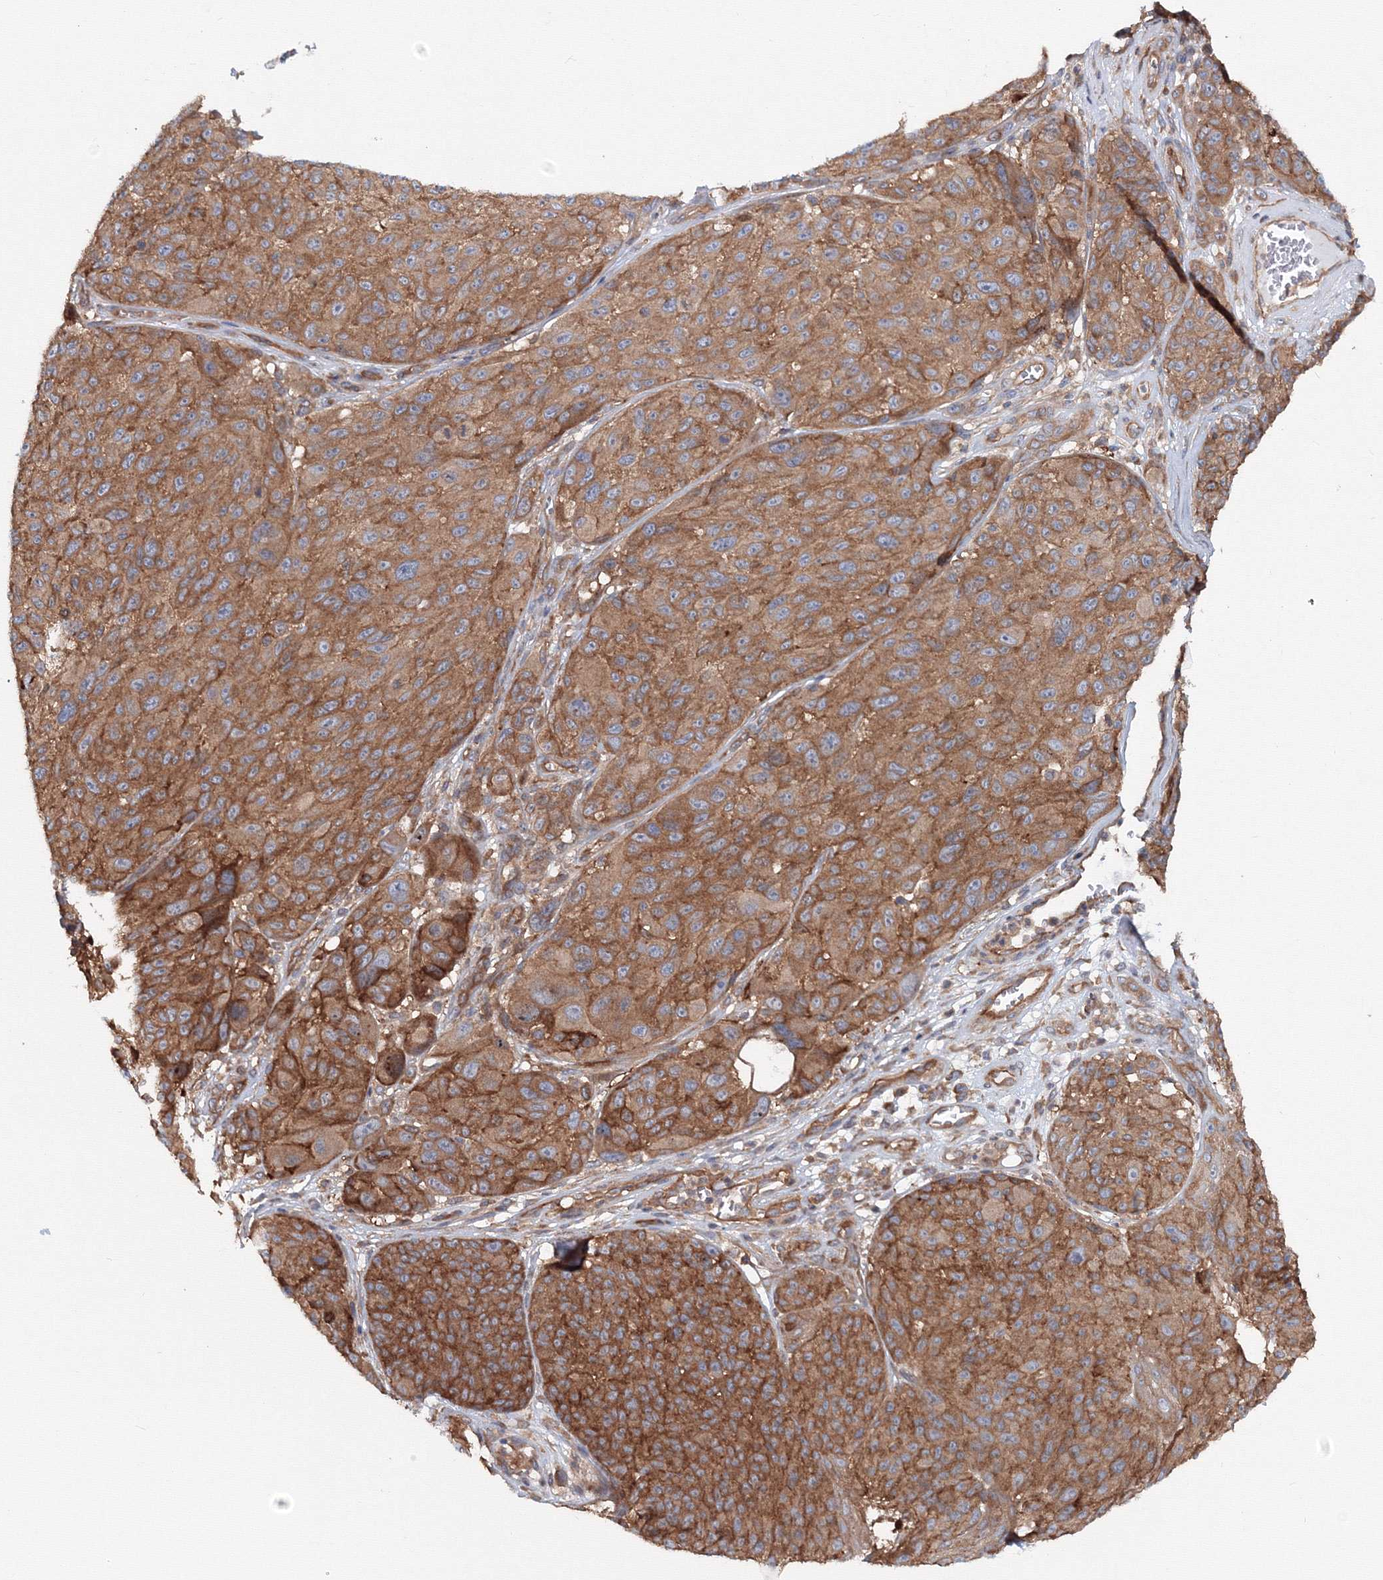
{"staining": {"intensity": "moderate", "quantity": ">75%", "location": "cytoplasmic/membranous"}, "tissue": "melanoma", "cell_type": "Tumor cells", "image_type": "cancer", "snomed": [{"axis": "morphology", "description": "Malignant melanoma, NOS"}, {"axis": "topography", "description": "Skin"}], "caption": "IHC (DAB) staining of human melanoma exhibits moderate cytoplasmic/membranous protein staining in approximately >75% of tumor cells. (Brightfield microscopy of DAB IHC at high magnification).", "gene": "EXOC1", "patient": {"sex": "male", "age": 83}}